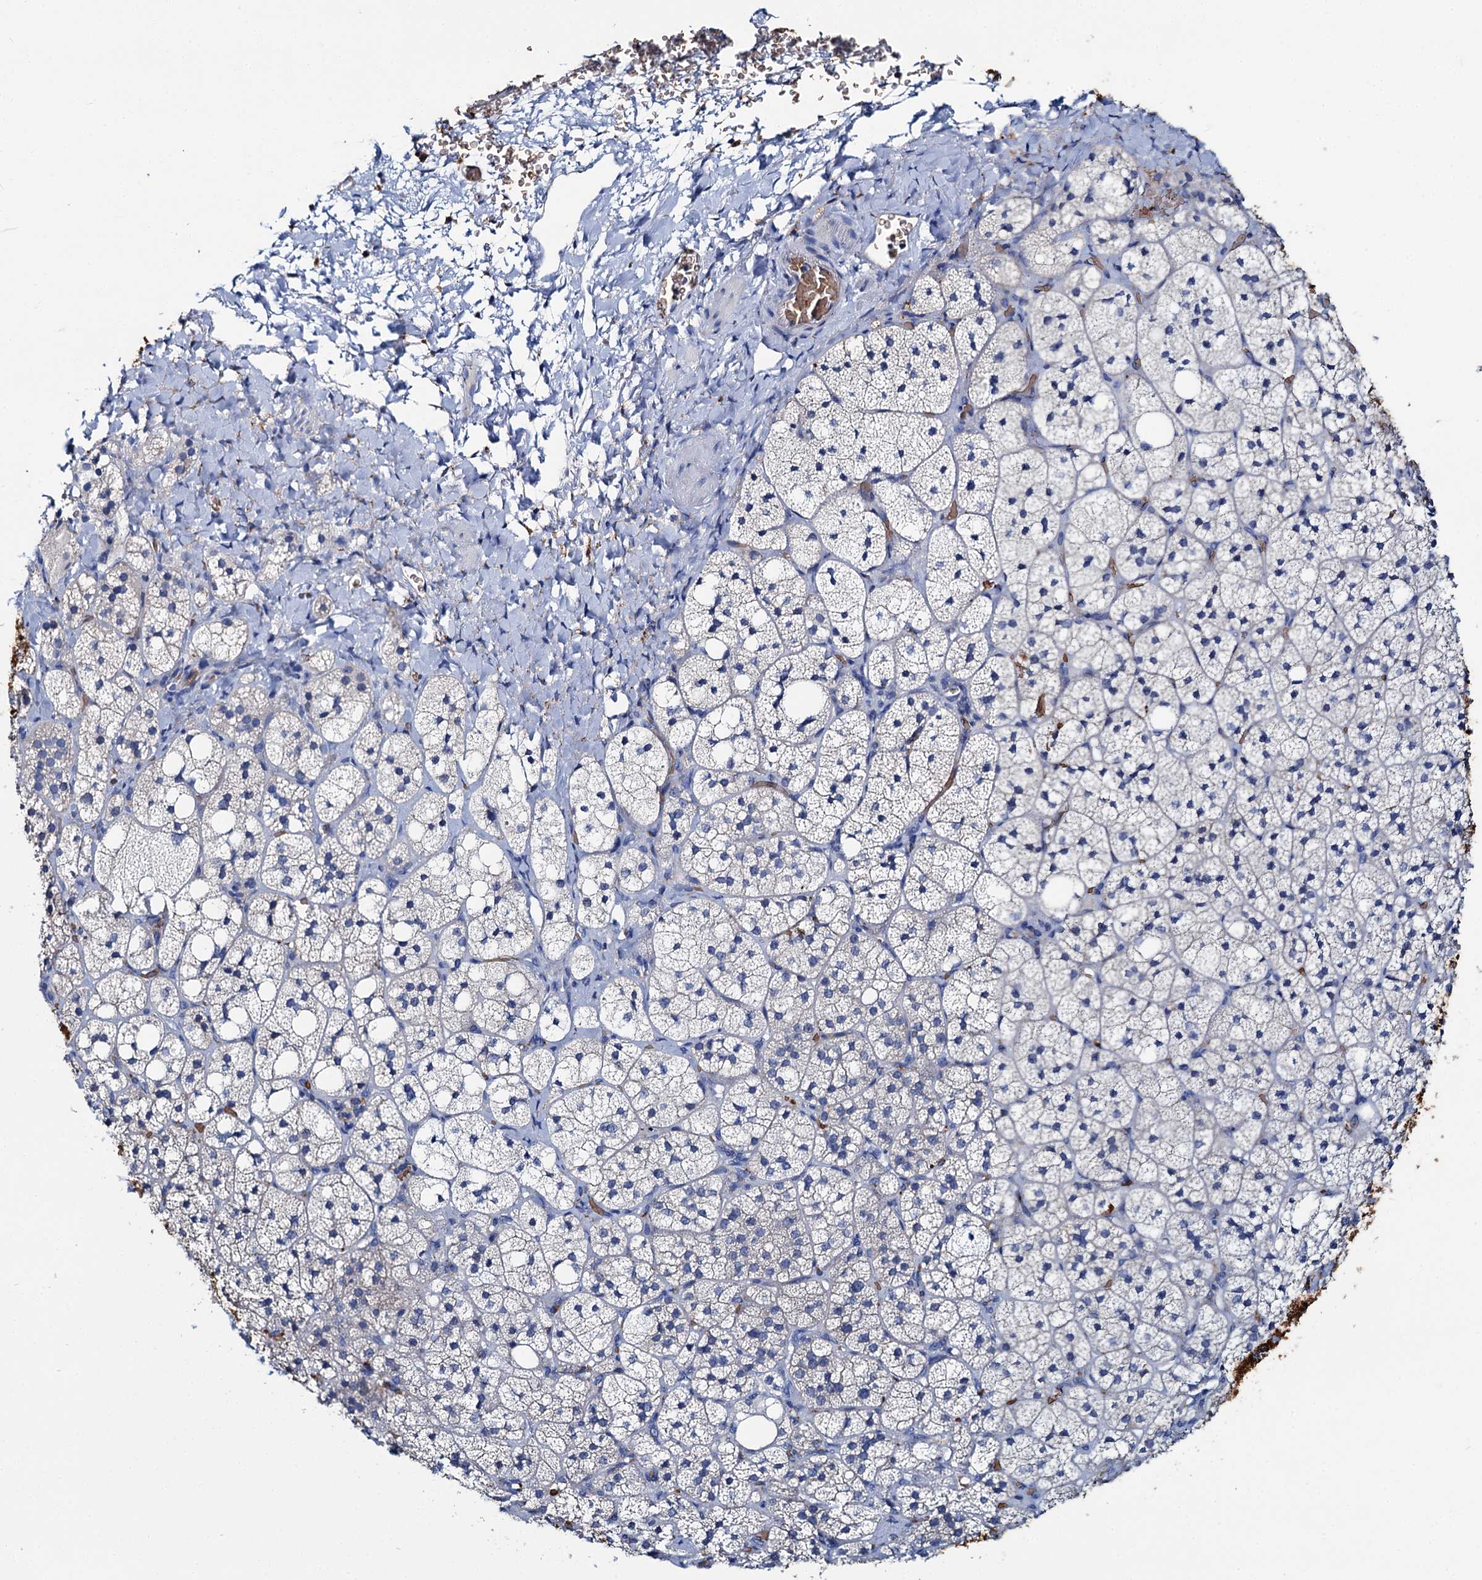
{"staining": {"intensity": "weak", "quantity": "<25%", "location": "cytoplasmic/membranous"}, "tissue": "adrenal gland", "cell_type": "Glandular cells", "image_type": "normal", "snomed": [{"axis": "morphology", "description": "Normal tissue, NOS"}, {"axis": "topography", "description": "Adrenal gland"}], "caption": "IHC micrograph of normal human adrenal gland stained for a protein (brown), which displays no staining in glandular cells. (Brightfield microscopy of DAB (3,3'-diaminobenzidine) immunohistochemistry at high magnification).", "gene": "ATG2A", "patient": {"sex": "male", "age": 61}}